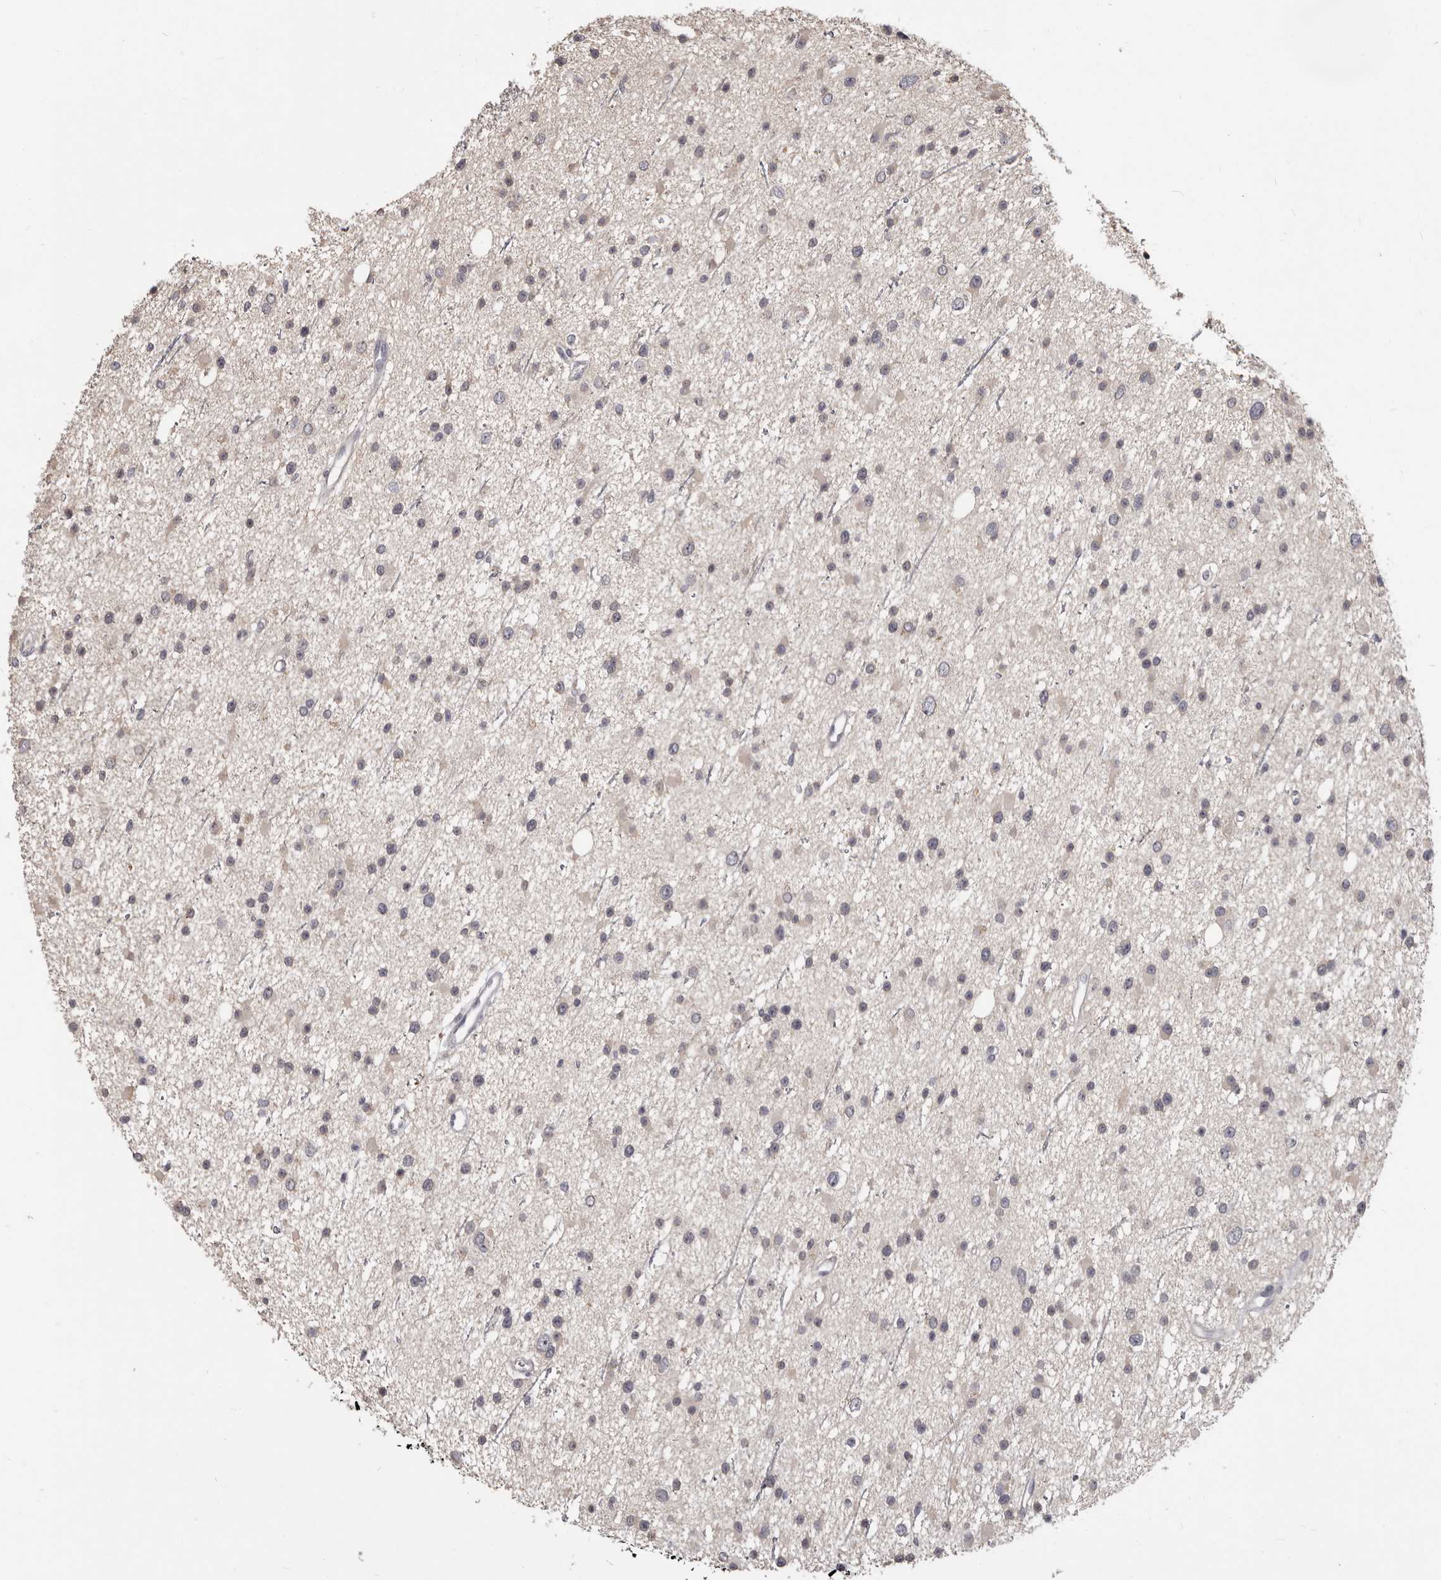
{"staining": {"intensity": "negative", "quantity": "none", "location": "none"}, "tissue": "glioma", "cell_type": "Tumor cells", "image_type": "cancer", "snomed": [{"axis": "morphology", "description": "Glioma, malignant, Low grade"}, {"axis": "topography", "description": "Cerebral cortex"}], "caption": "Immunohistochemical staining of human glioma displays no significant expression in tumor cells.", "gene": "GPR157", "patient": {"sex": "female", "age": 39}}